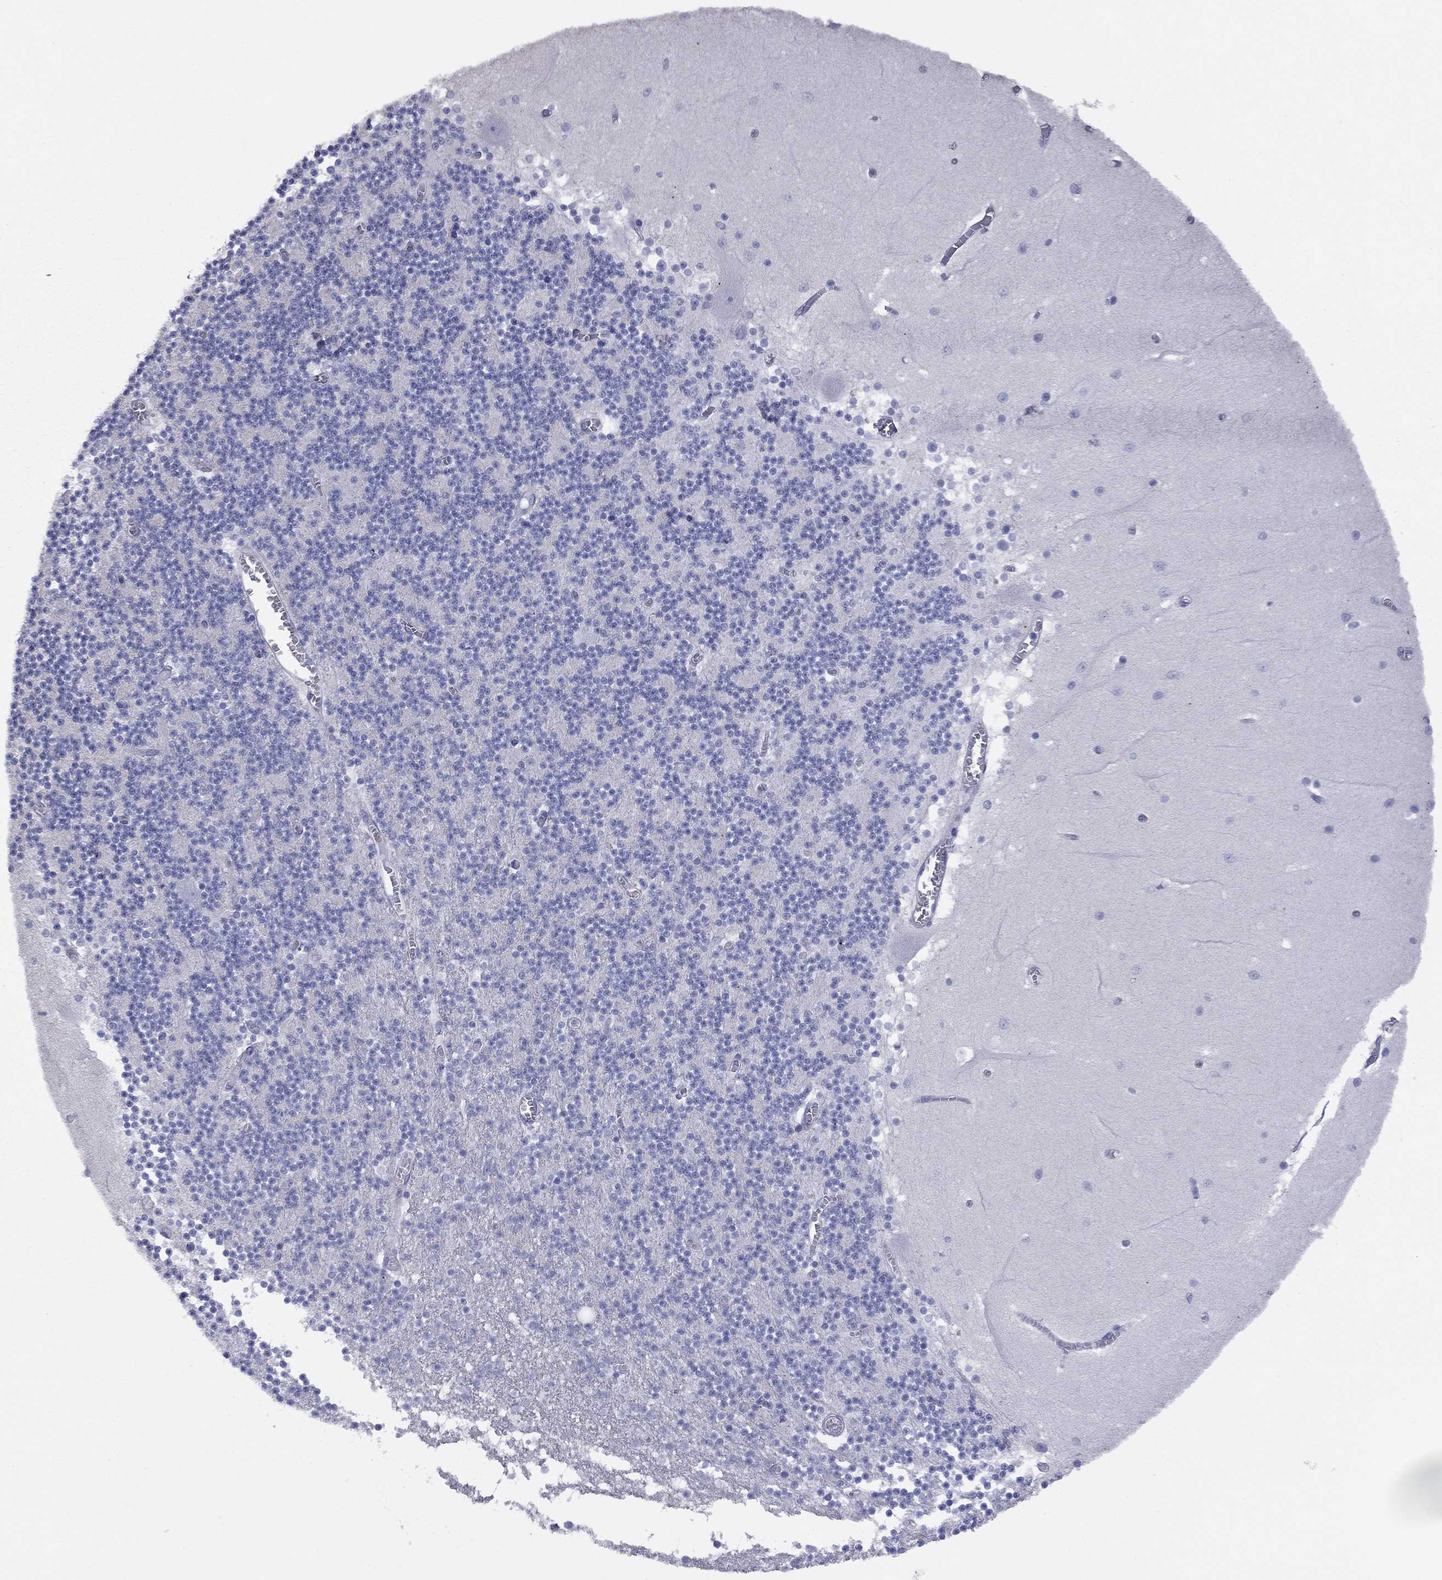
{"staining": {"intensity": "negative", "quantity": "none", "location": "none"}, "tissue": "cerebellum", "cell_type": "Cells in granular layer", "image_type": "normal", "snomed": [{"axis": "morphology", "description": "Normal tissue, NOS"}, {"axis": "topography", "description": "Cerebellum"}], "caption": "Cerebellum was stained to show a protein in brown. There is no significant expression in cells in granular layer. (DAB IHC, high magnification).", "gene": "ACTL7B", "patient": {"sex": "female", "age": 28}}